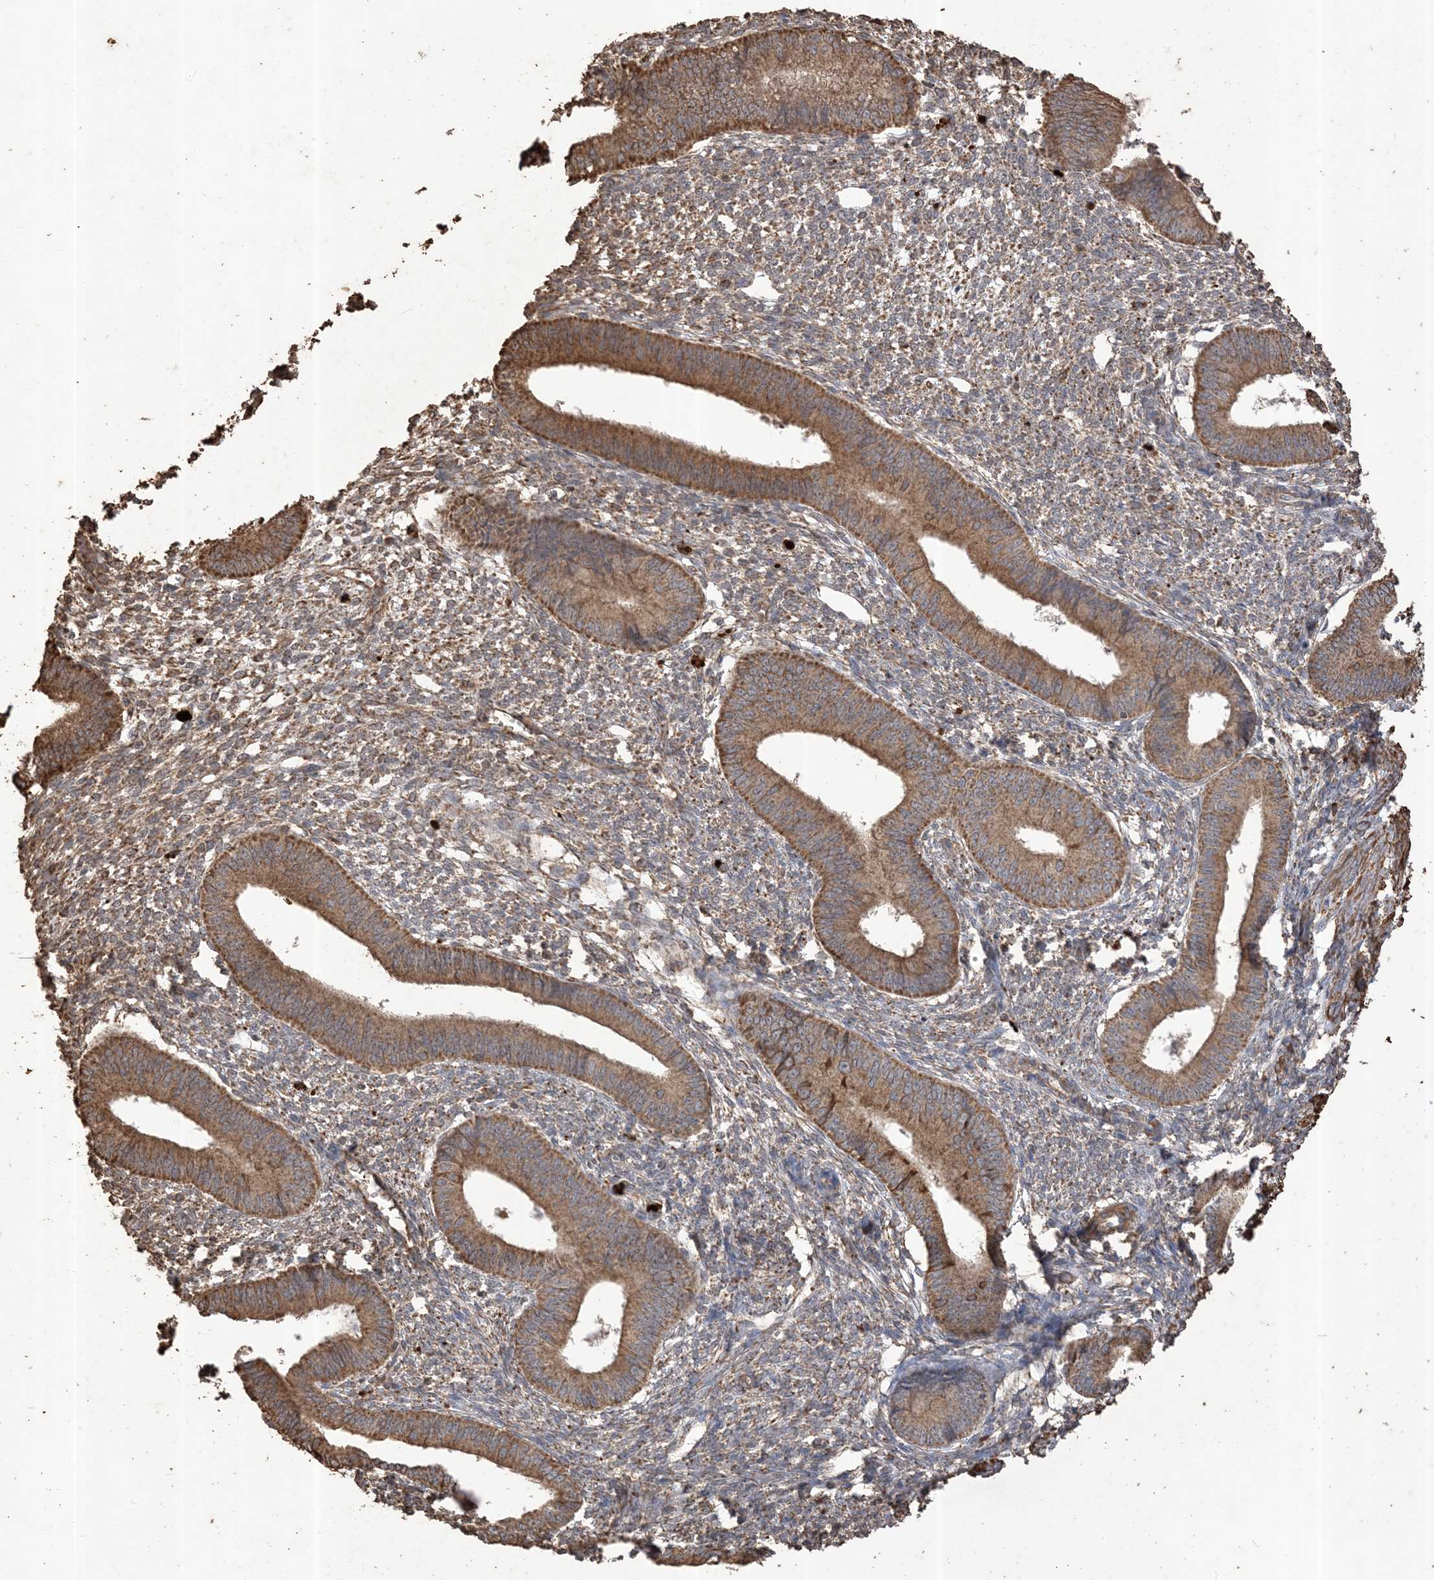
{"staining": {"intensity": "moderate", "quantity": "25%-75%", "location": "cytoplasmic/membranous"}, "tissue": "endometrium", "cell_type": "Cells in endometrial stroma", "image_type": "normal", "snomed": [{"axis": "morphology", "description": "Normal tissue, NOS"}, {"axis": "topography", "description": "Endometrium"}], "caption": "A micrograph of human endometrium stained for a protein displays moderate cytoplasmic/membranous brown staining in cells in endometrial stroma. The staining was performed using DAB (3,3'-diaminobenzidine), with brown indicating positive protein expression. Nuclei are stained blue with hematoxylin.", "gene": "HPS4", "patient": {"sex": "female", "age": 46}}